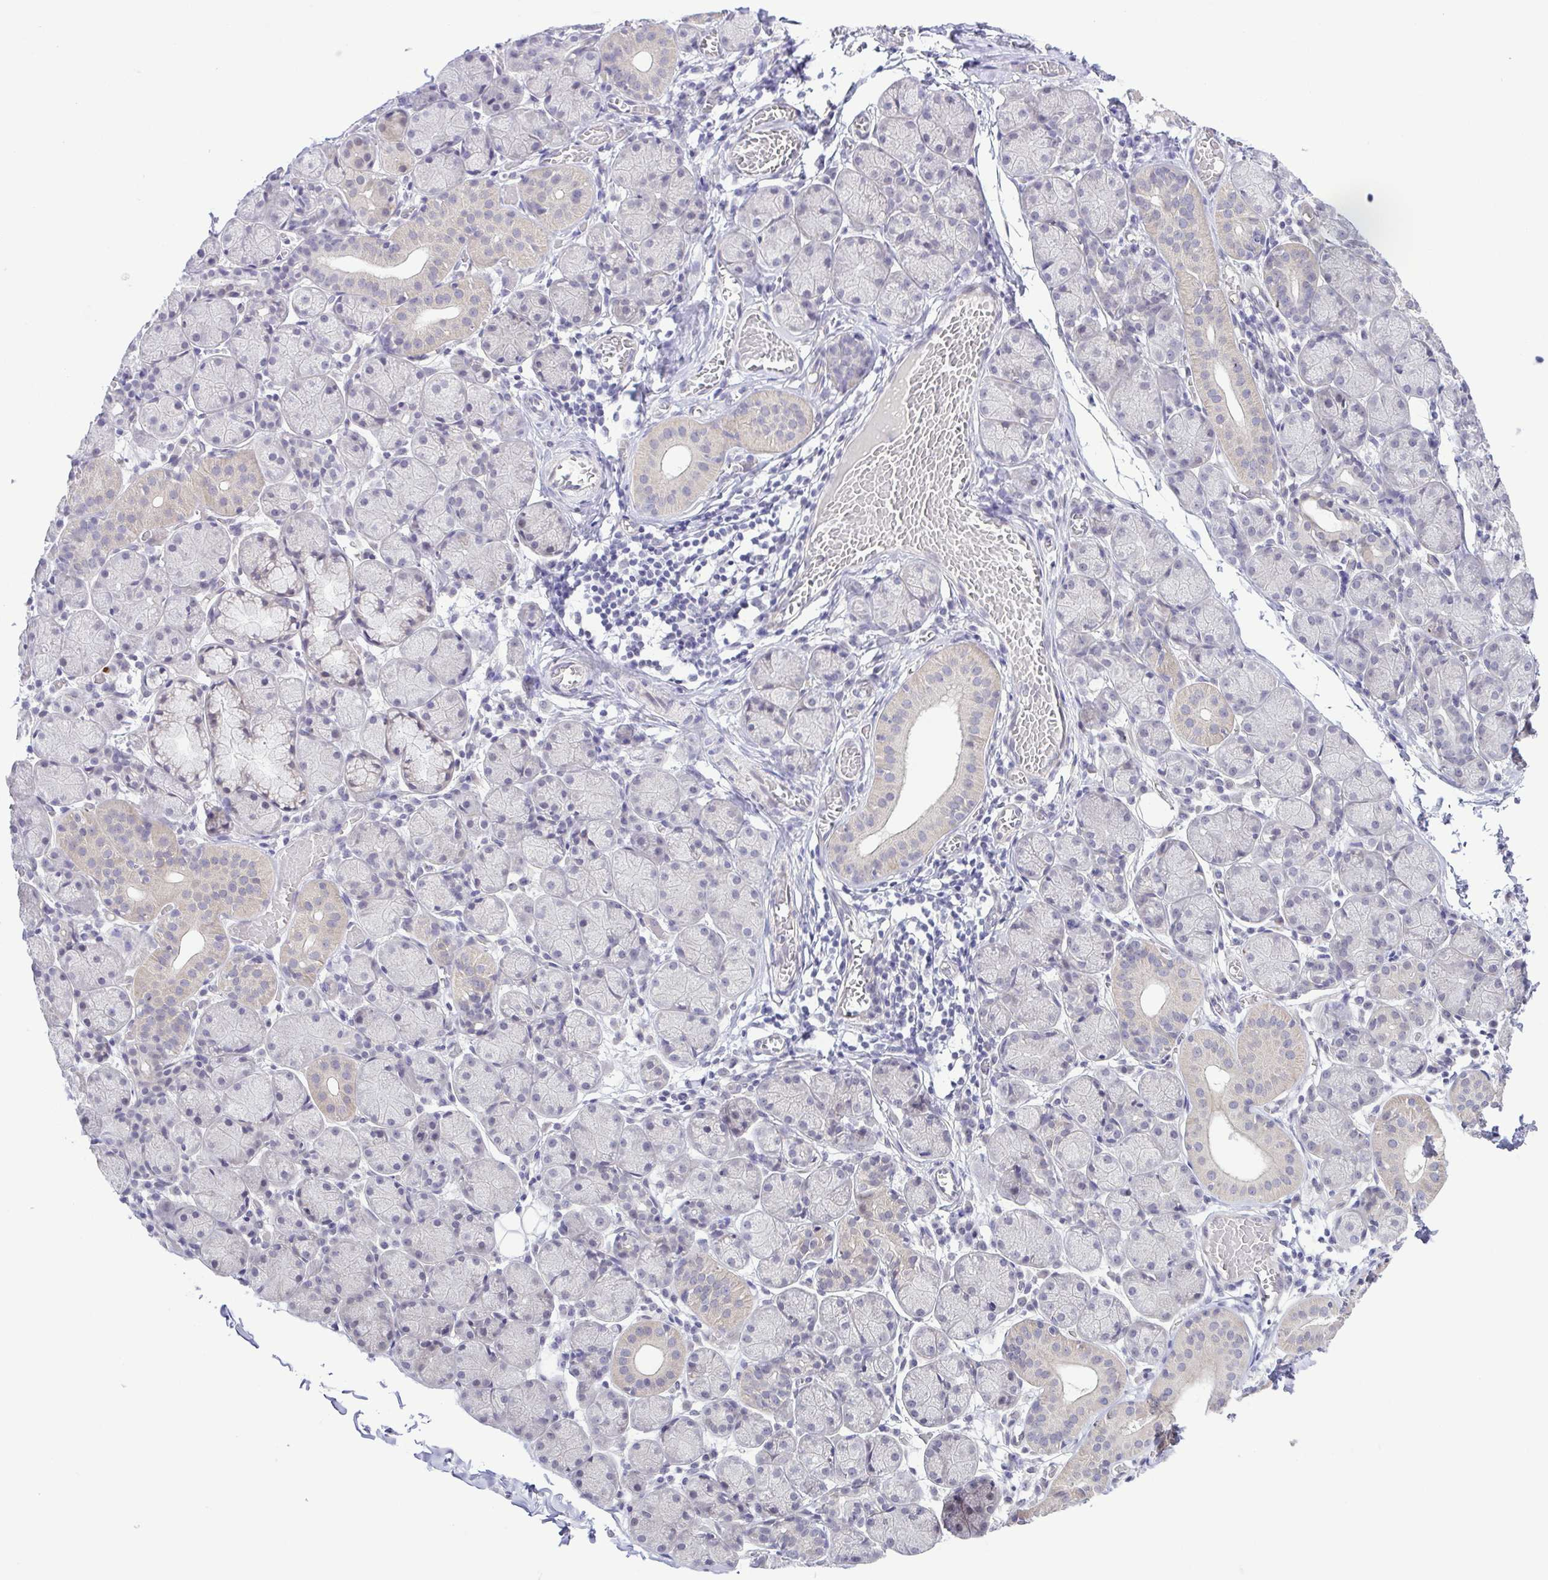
{"staining": {"intensity": "negative", "quantity": "none", "location": "none"}, "tissue": "salivary gland", "cell_type": "Glandular cells", "image_type": "normal", "snomed": [{"axis": "morphology", "description": "Normal tissue, NOS"}, {"axis": "topography", "description": "Salivary gland"}], "caption": "Image shows no significant protein expression in glandular cells of benign salivary gland.", "gene": "IL1RN", "patient": {"sex": "female", "age": 24}}